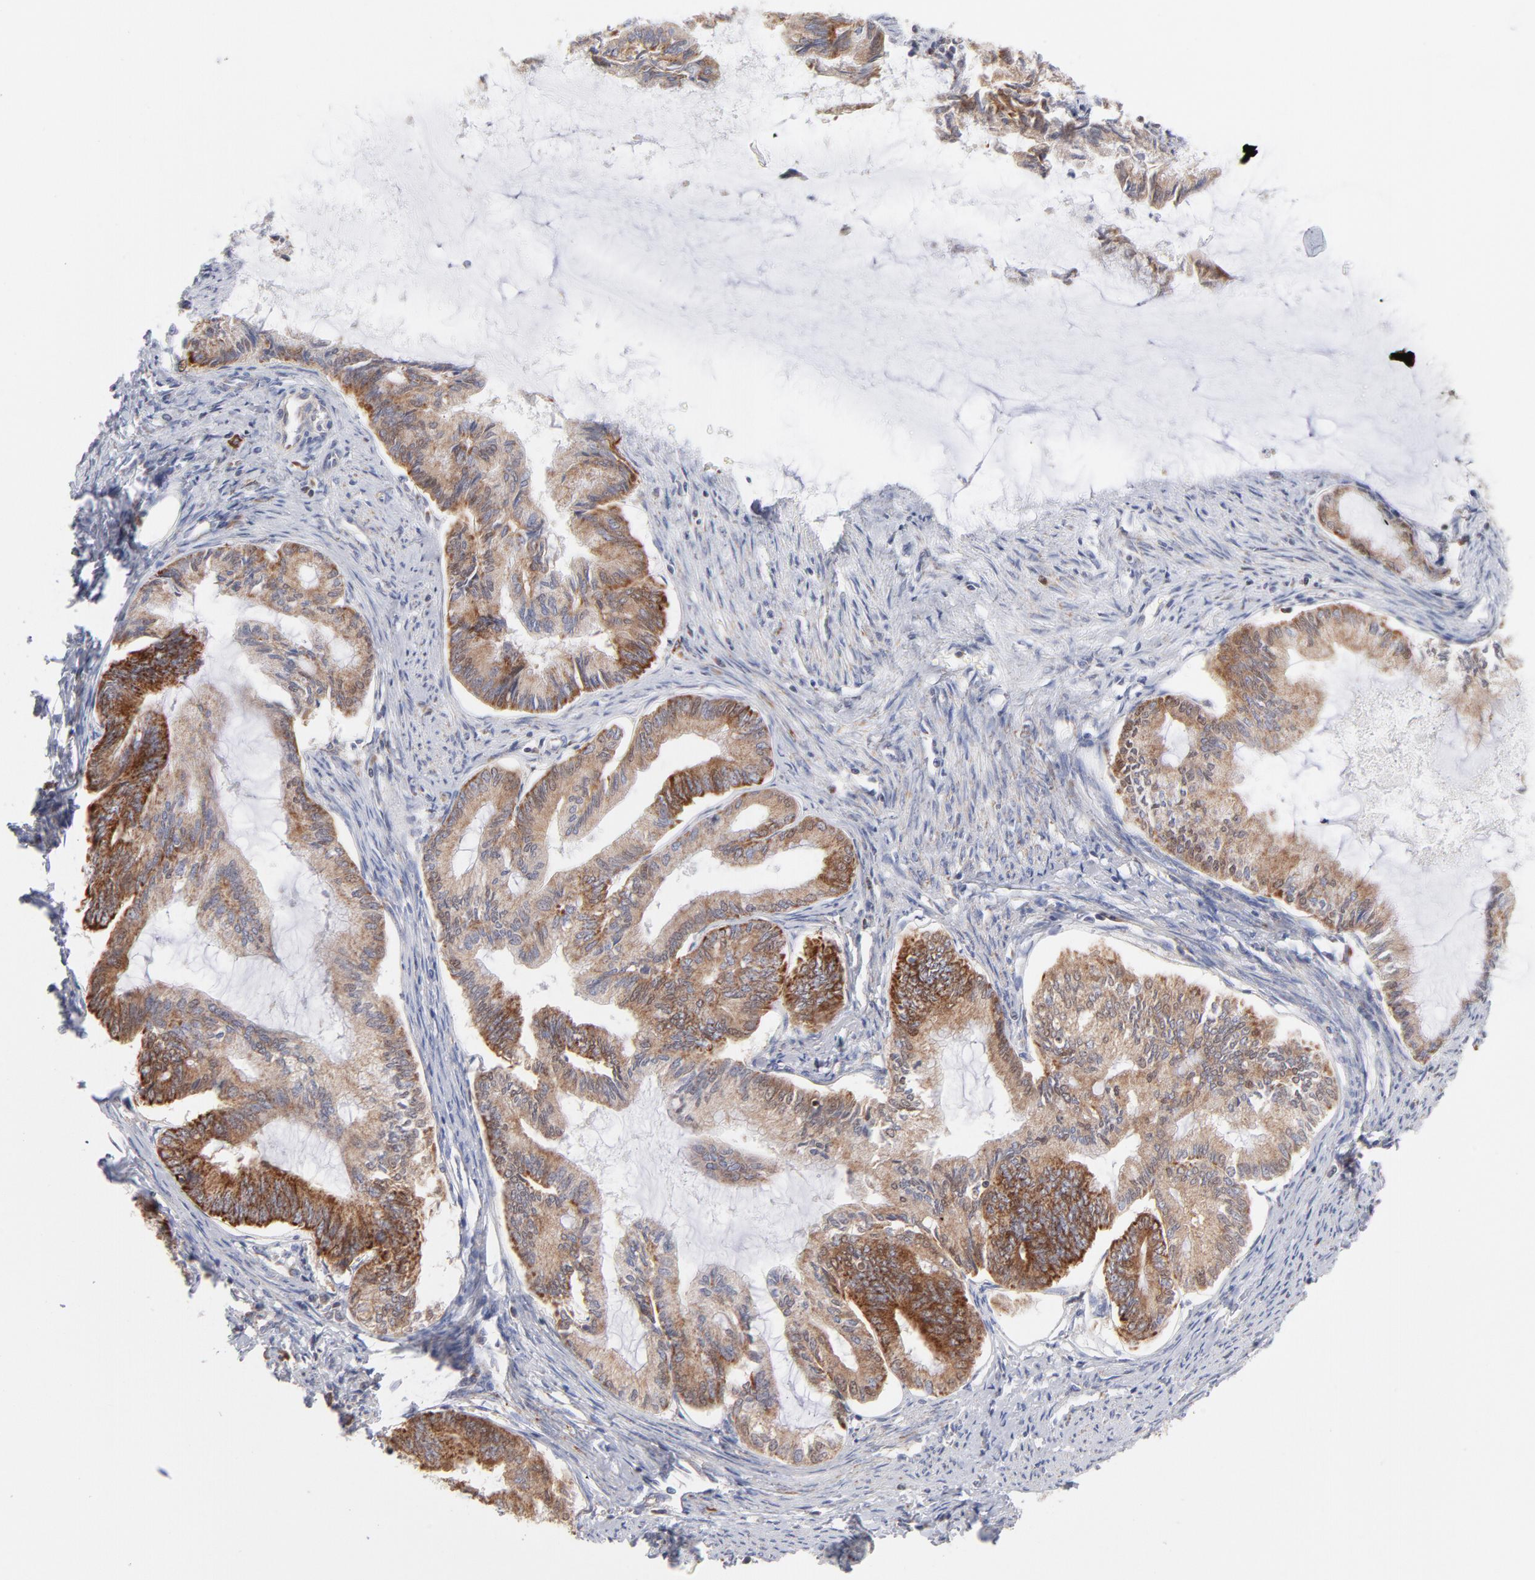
{"staining": {"intensity": "moderate", "quantity": ">75%", "location": "cytoplasmic/membranous"}, "tissue": "endometrial cancer", "cell_type": "Tumor cells", "image_type": "cancer", "snomed": [{"axis": "morphology", "description": "Adenocarcinoma, NOS"}, {"axis": "topography", "description": "Endometrium"}], "caption": "Immunohistochemistry staining of adenocarcinoma (endometrial), which displays medium levels of moderate cytoplasmic/membranous expression in about >75% of tumor cells indicating moderate cytoplasmic/membranous protein expression. The staining was performed using DAB (3,3'-diaminobenzidine) (brown) for protein detection and nuclei were counterstained in hematoxylin (blue).", "gene": "TIMM8A", "patient": {"sex": "female", "age": 86}}